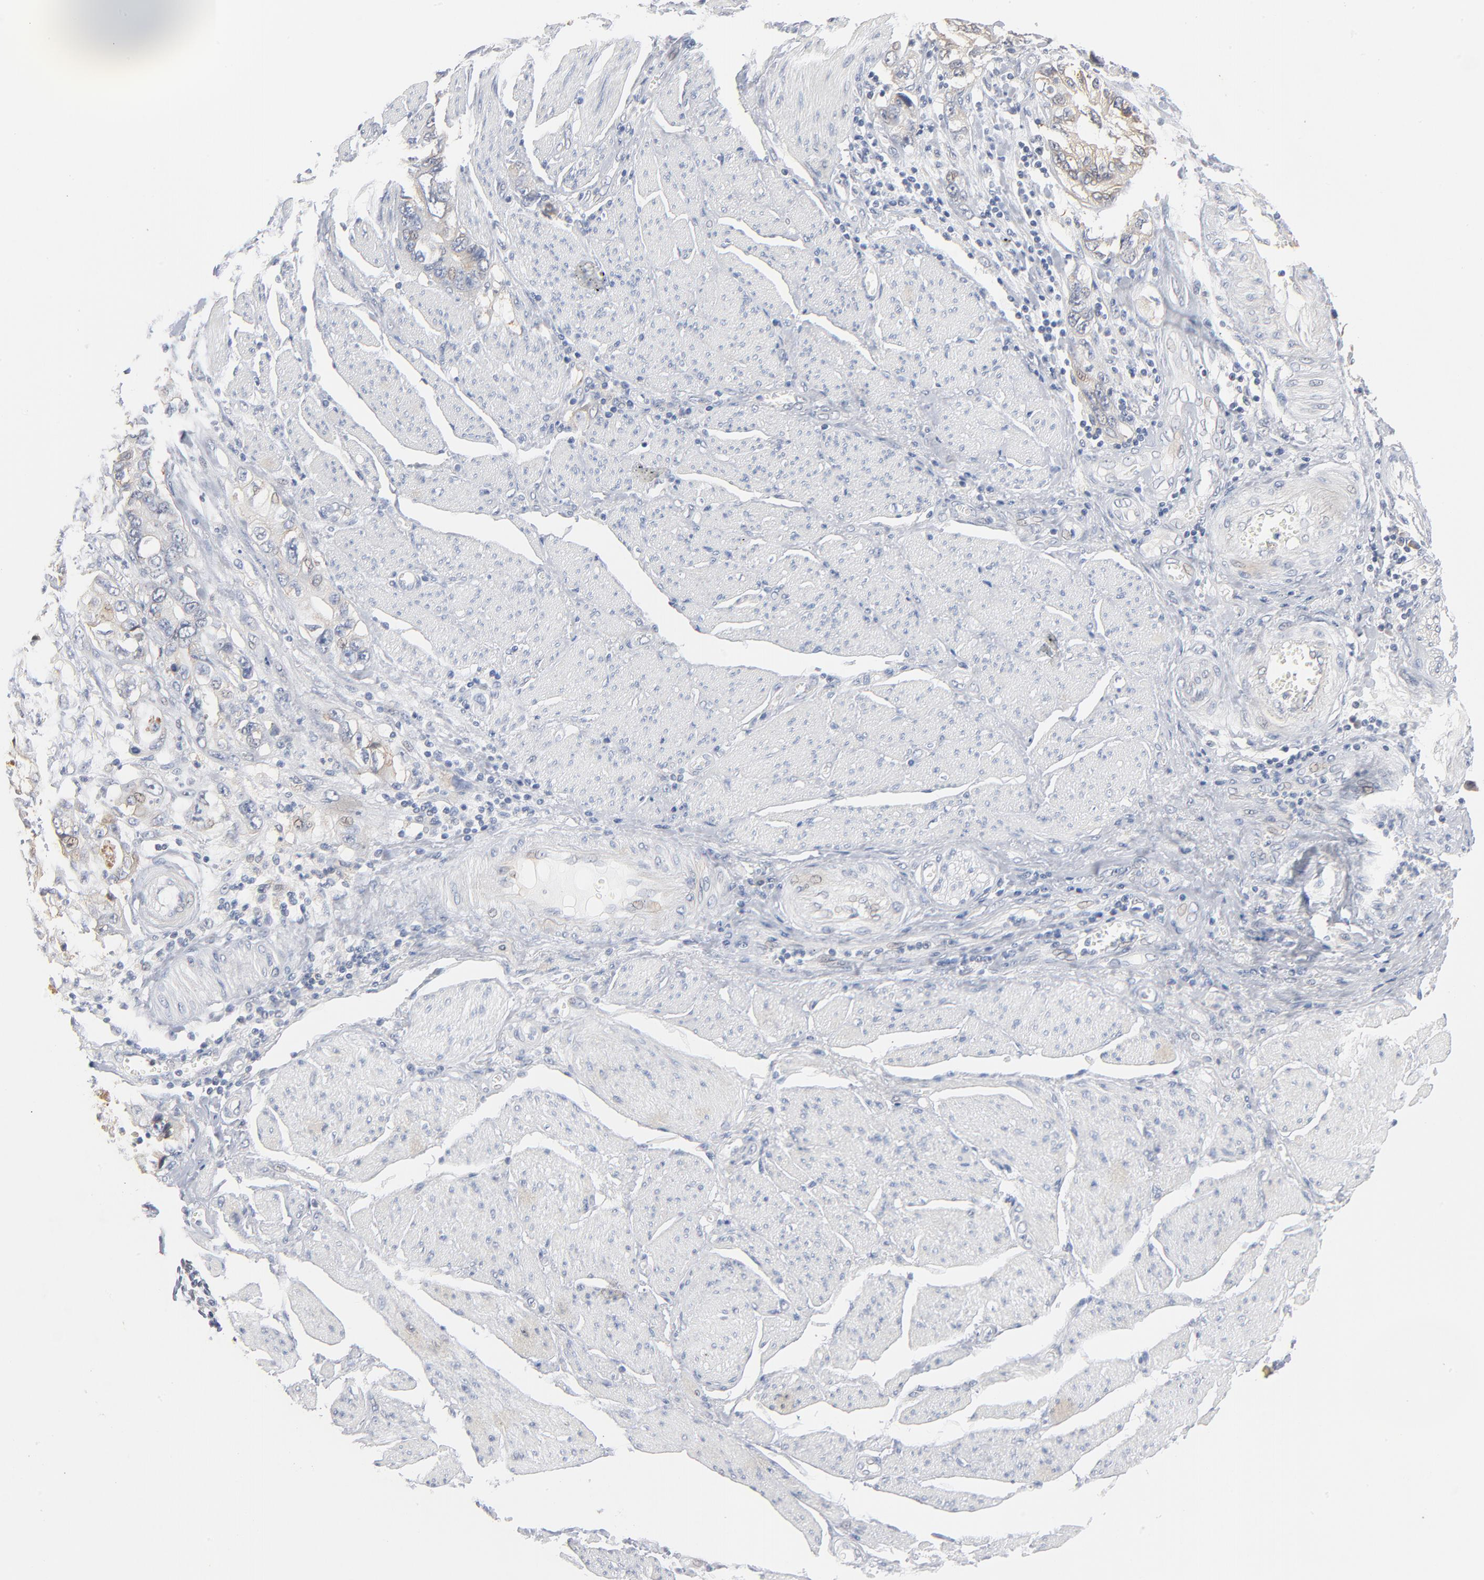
{"staining": {"intensity": "weak", "quantity": "<25%", "location": "cytoplasmic/membranous,nuclear"}, "tissue": "stomach cancer", "cell_type": "Tumor cells", "image_type": "cancer", "snomed": [{"axis": "morphology", "description": "Adenocarcinoma, NOS"}, {"axis": "topography", "description": "Pancreas"}, {"axis": "topography", "description": "Stomach, upper"}], "caption": "A photomicrograph of stomach cancer stained for a protein reveals no brown staining in tumor cells.", "gene": "EPCAM", "patient": {"sex": "male", "age": 77}}